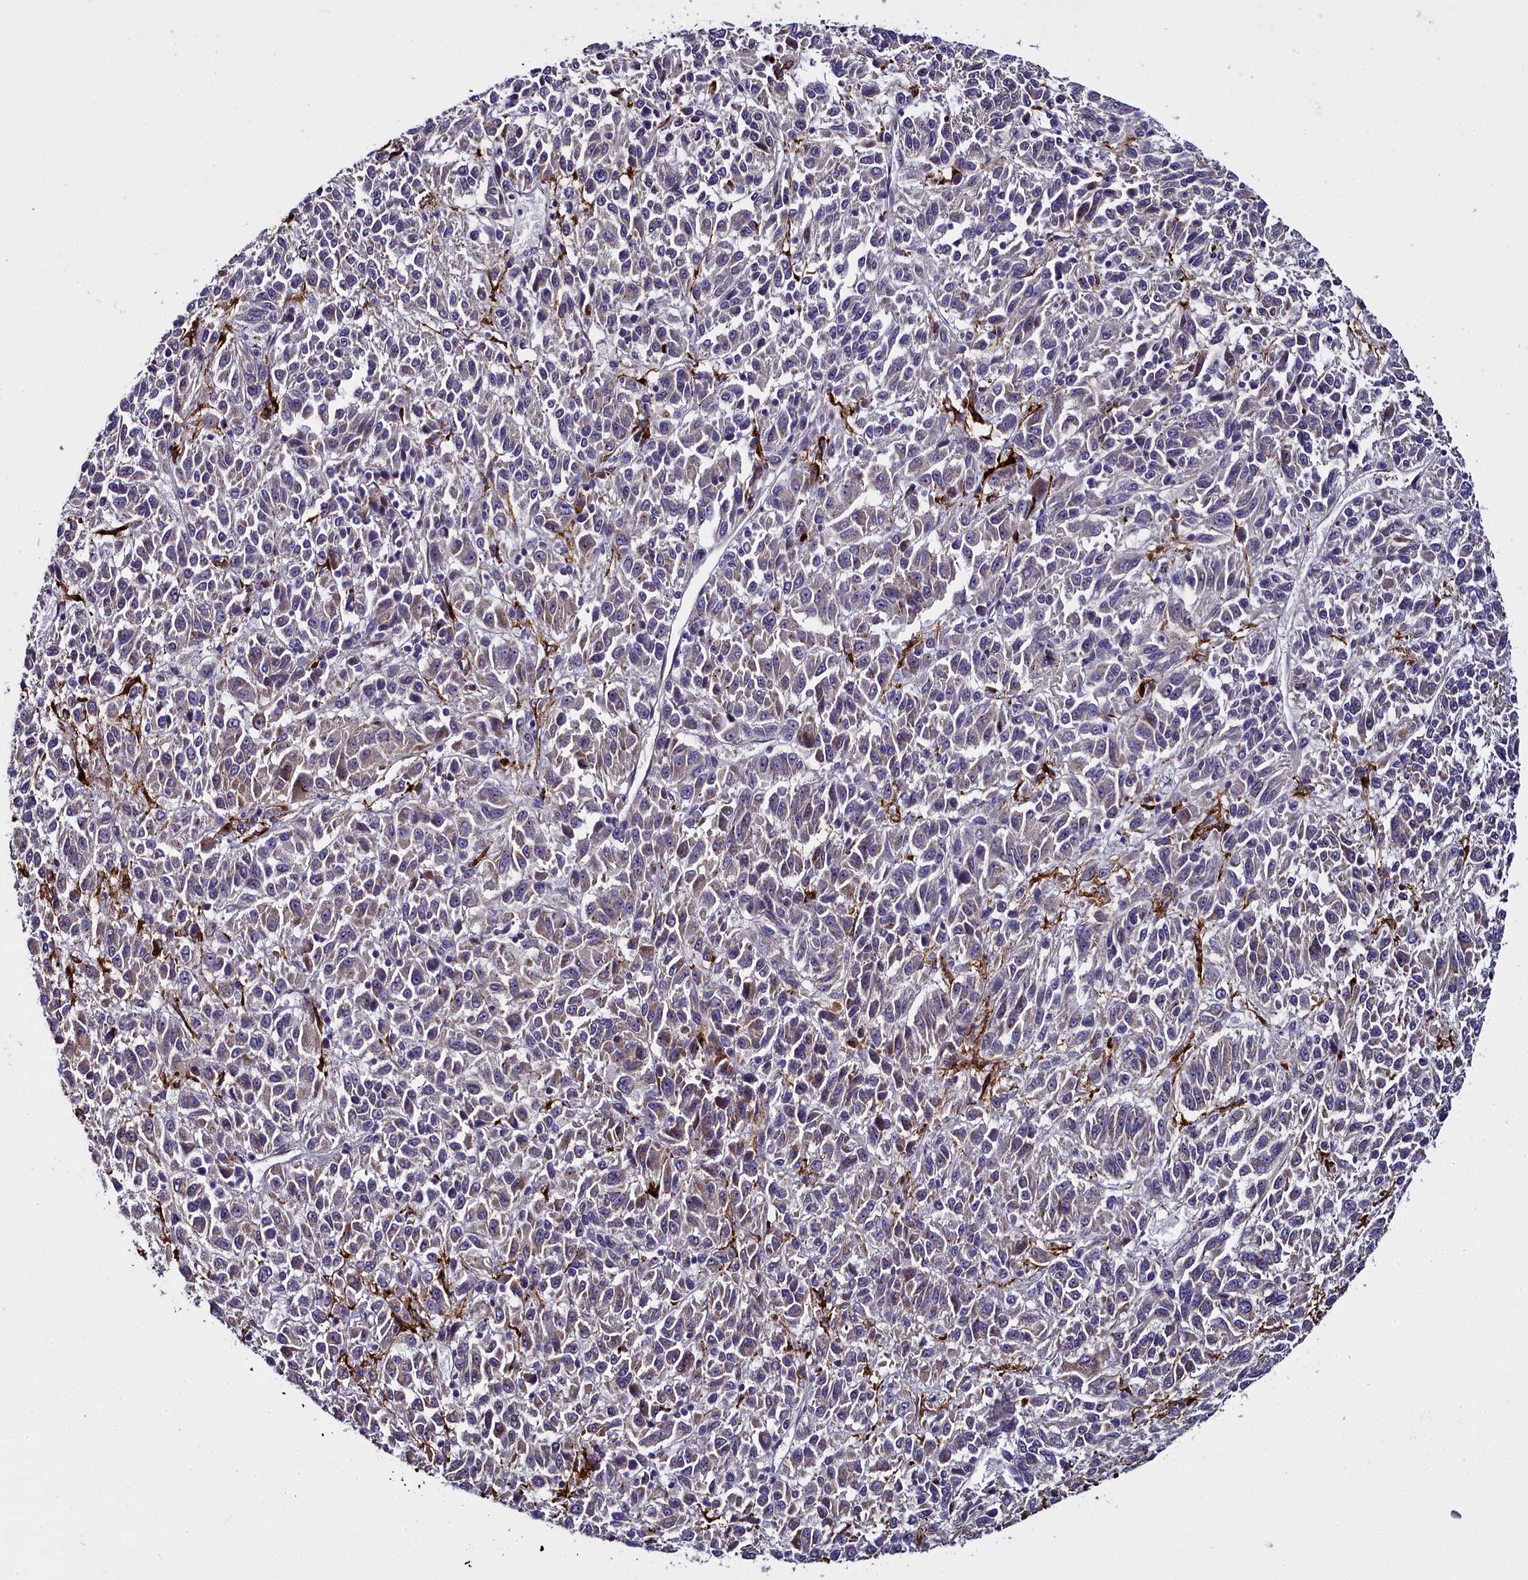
{"staining": {"intensity": "negative", "quantity": "none", "location": "none"}, "tissue": "melanoma", "cell_type": "Tumor cells", "image_type": "cancer", "snomed": [{"axis": "morphology", "description": "Malignant melanoma, Metastatic site"}, {"axis": "topography", "description": "Lung"}], "caption": "Tumor cells show no significant protein positivity in malignant melanoma (metastatic site). (DAB (3,3'-diaminobenzidine) immunohistochemistry (IHC), high magnification).", "gene": "MRC2", "patient": {"sex": "male", "age": 64}}